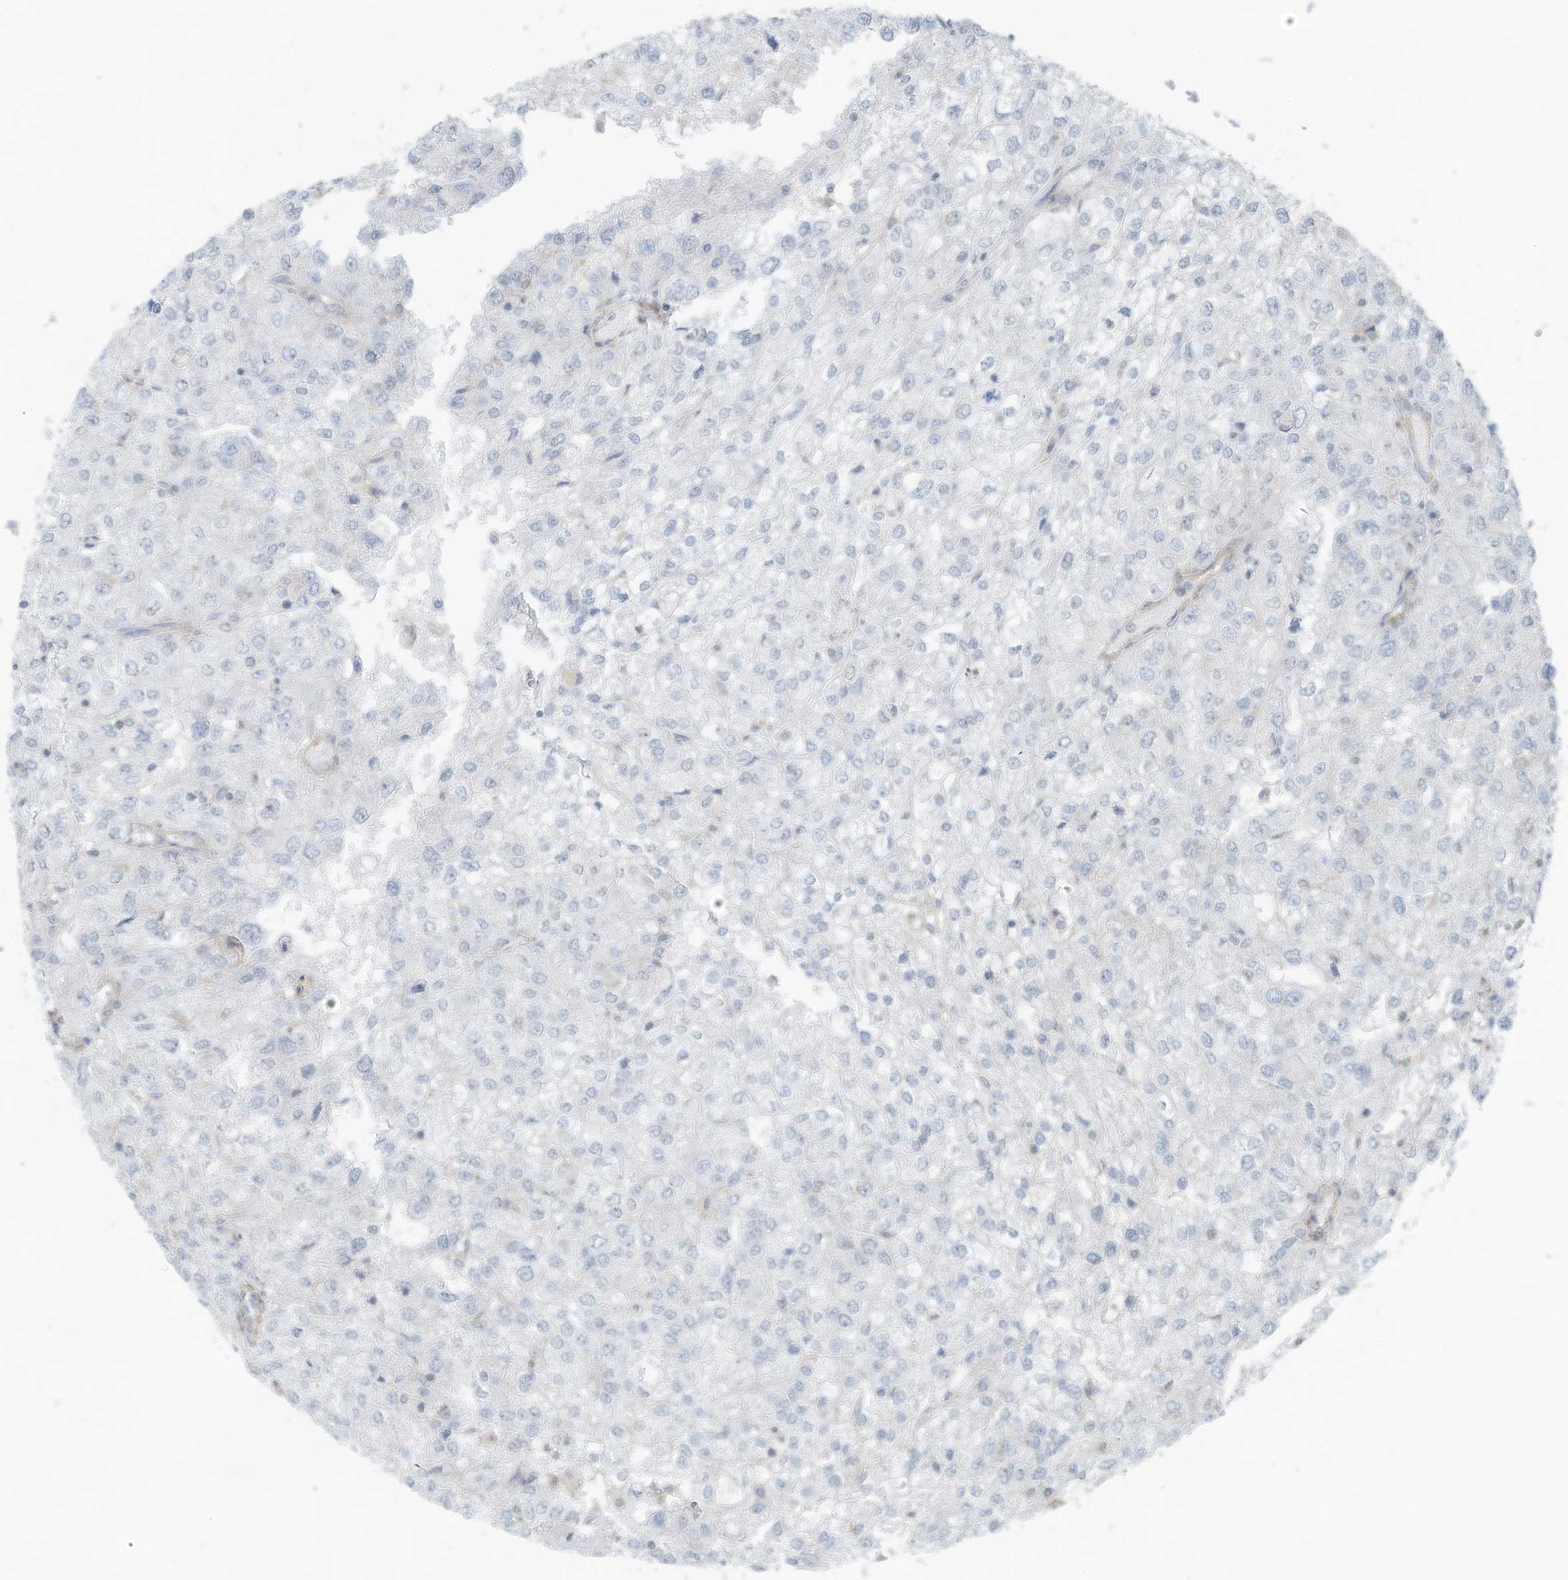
{"staining": {"intensity": "negative", "quantity": "none", "location": "none"}, "tissue": "renal cancer", "cell_type": "Tumor cells", "image_type": "cancer", "snomed": [{"axis": "morphology", "description": "Adenocarcinoma, NOS"}, {"axis": "topography", "description": "Kidney"}], "caption": "There is no significant staining in tumor cells of renal cancer (adenocarcinoma).", "gene": "ZNF846", "patient": {"sex": "female", "age": 54}}